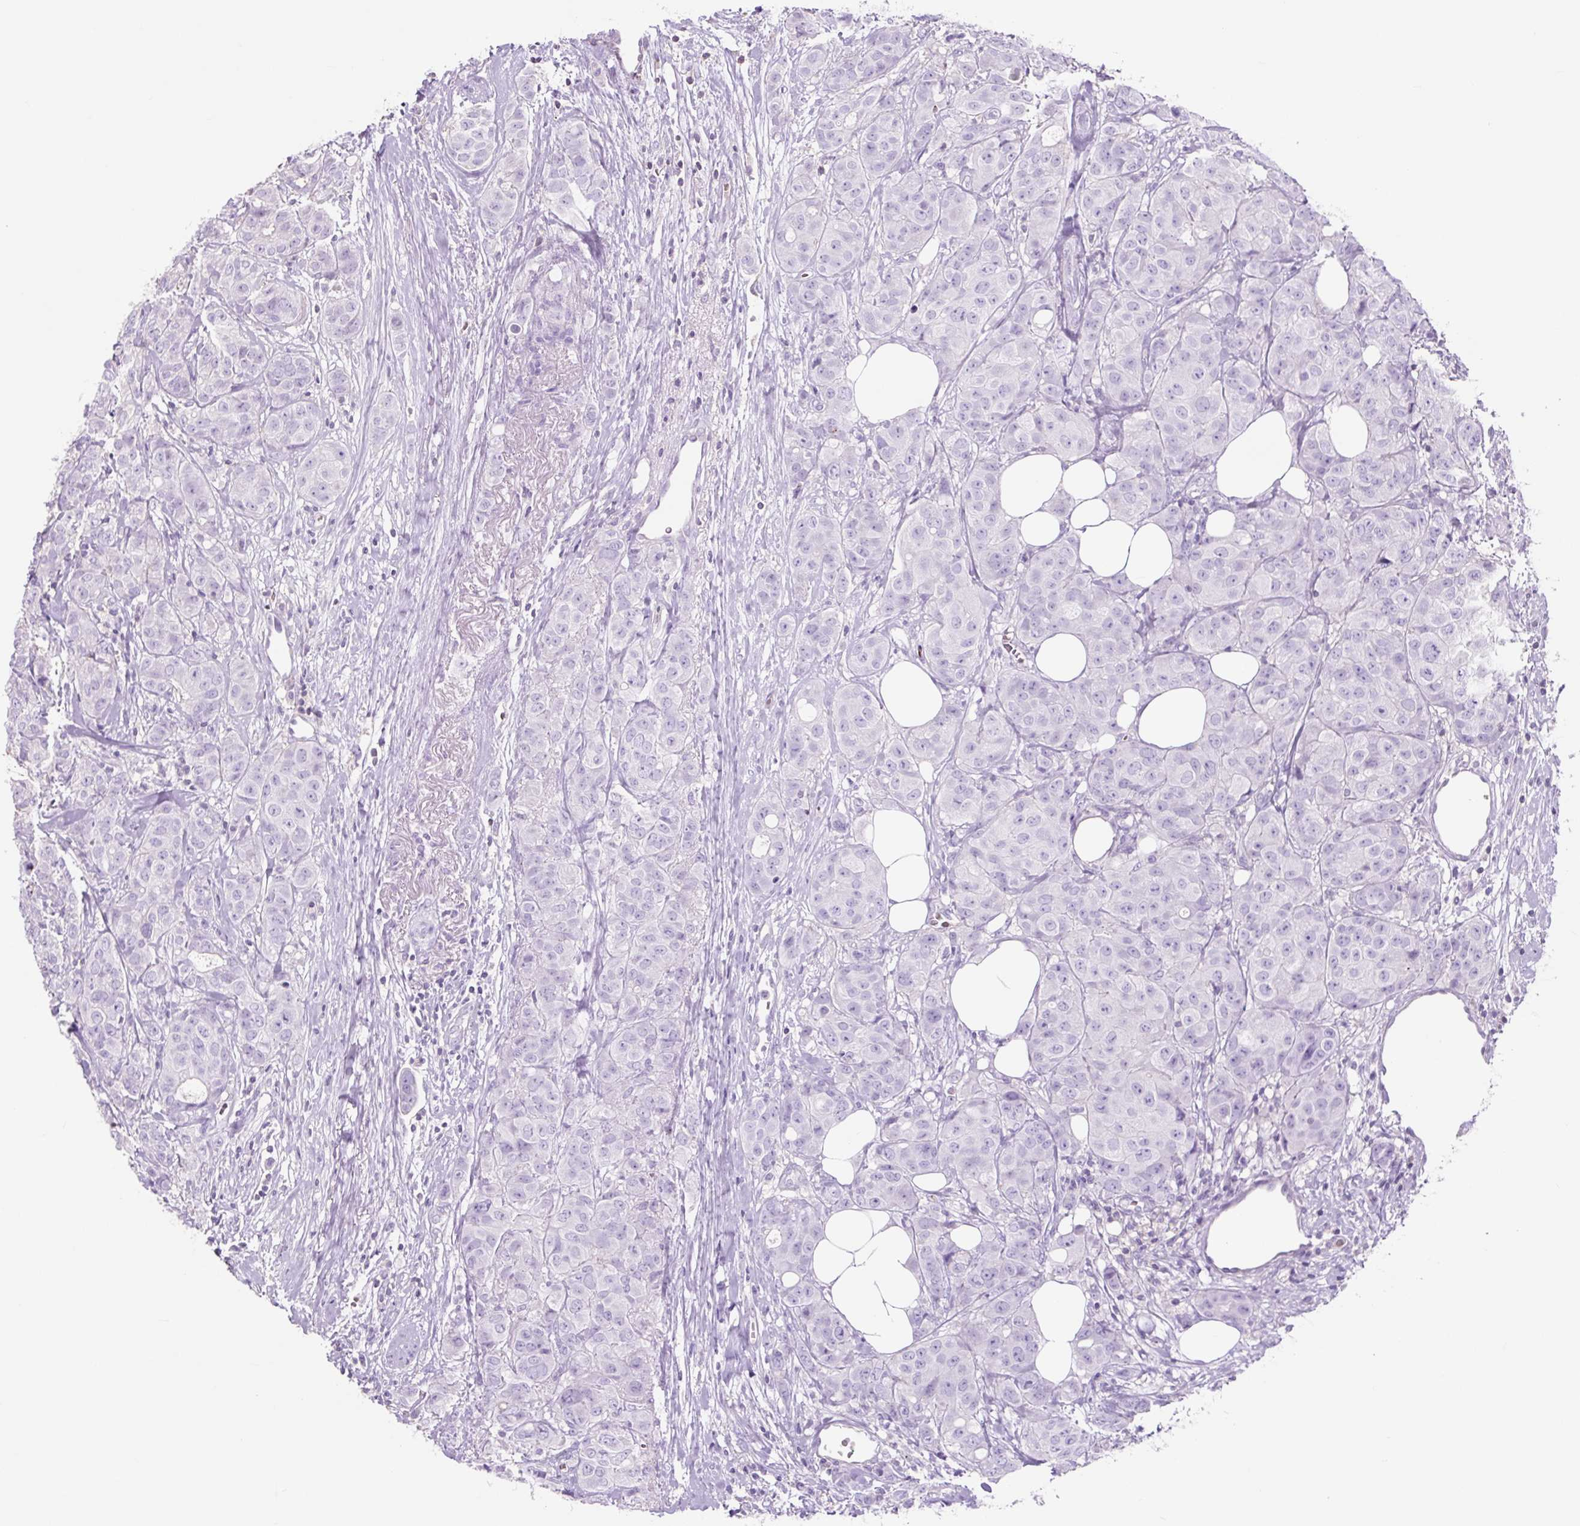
{"staining": {"intensity": "negative", "quantity": "none", "location": "none"}, "tissue": "breast cancer", "cell_type": "Tumor cells", "image_type": "cancer", "snomed": [{"axis": "morphology", "description": "Duct carcinoma"}, {"axis": "topography", "description": "Breast"}], "caption": "IHC of breast cancer (intraductal carcinoma) demonstrates no staining in tumor cells. The staining is performed using DAB brown chromogen with nuclei counter-stained in using hematoxylin.", "gene": "OR10A7", "patient": {"sex": "female", "age": 43}}